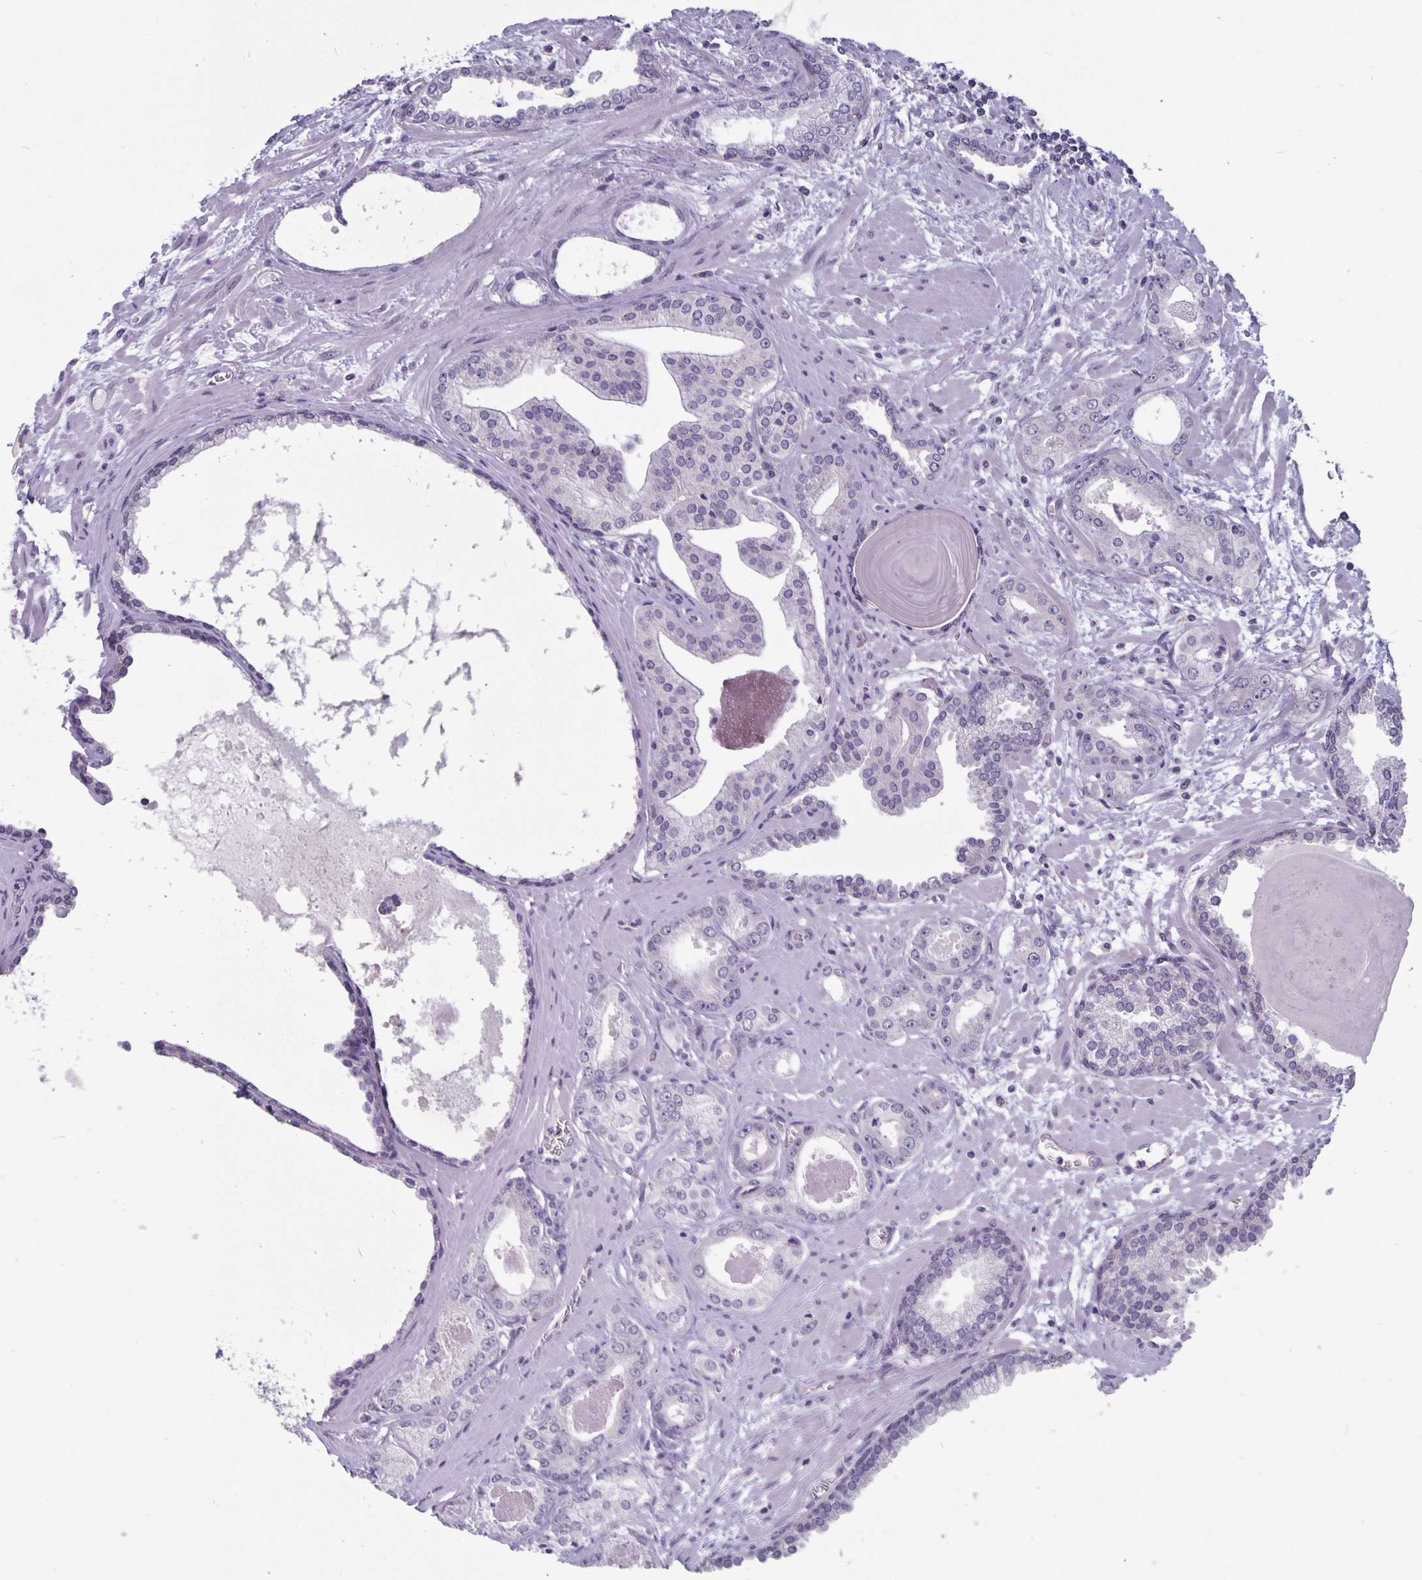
{"staining": {"intensity": "negative", "quantity": "none", "location": "none"}, "tissue": "prostate cancer", "cell_type": "Tumor cells", "image_type": "cancer", "snomed": [{"axis": "morphology", "description": "Adenocarcinoma, Low grade"}, {"axis": "topography", "description": "Prostate"}], "caption": "Photomicrograph shows no protein expression in tumor cells of prostate cancer (adenocarcinoma (low-grade)) tissue. Brightfield microscopy of IHC stained with DAB (3,3'-diaminobenzidine) (brown) and hematoxylin (blue), captured at high magnification.", "gene": "PLCB3", "patient": {"sex": "male", "age": 64}}